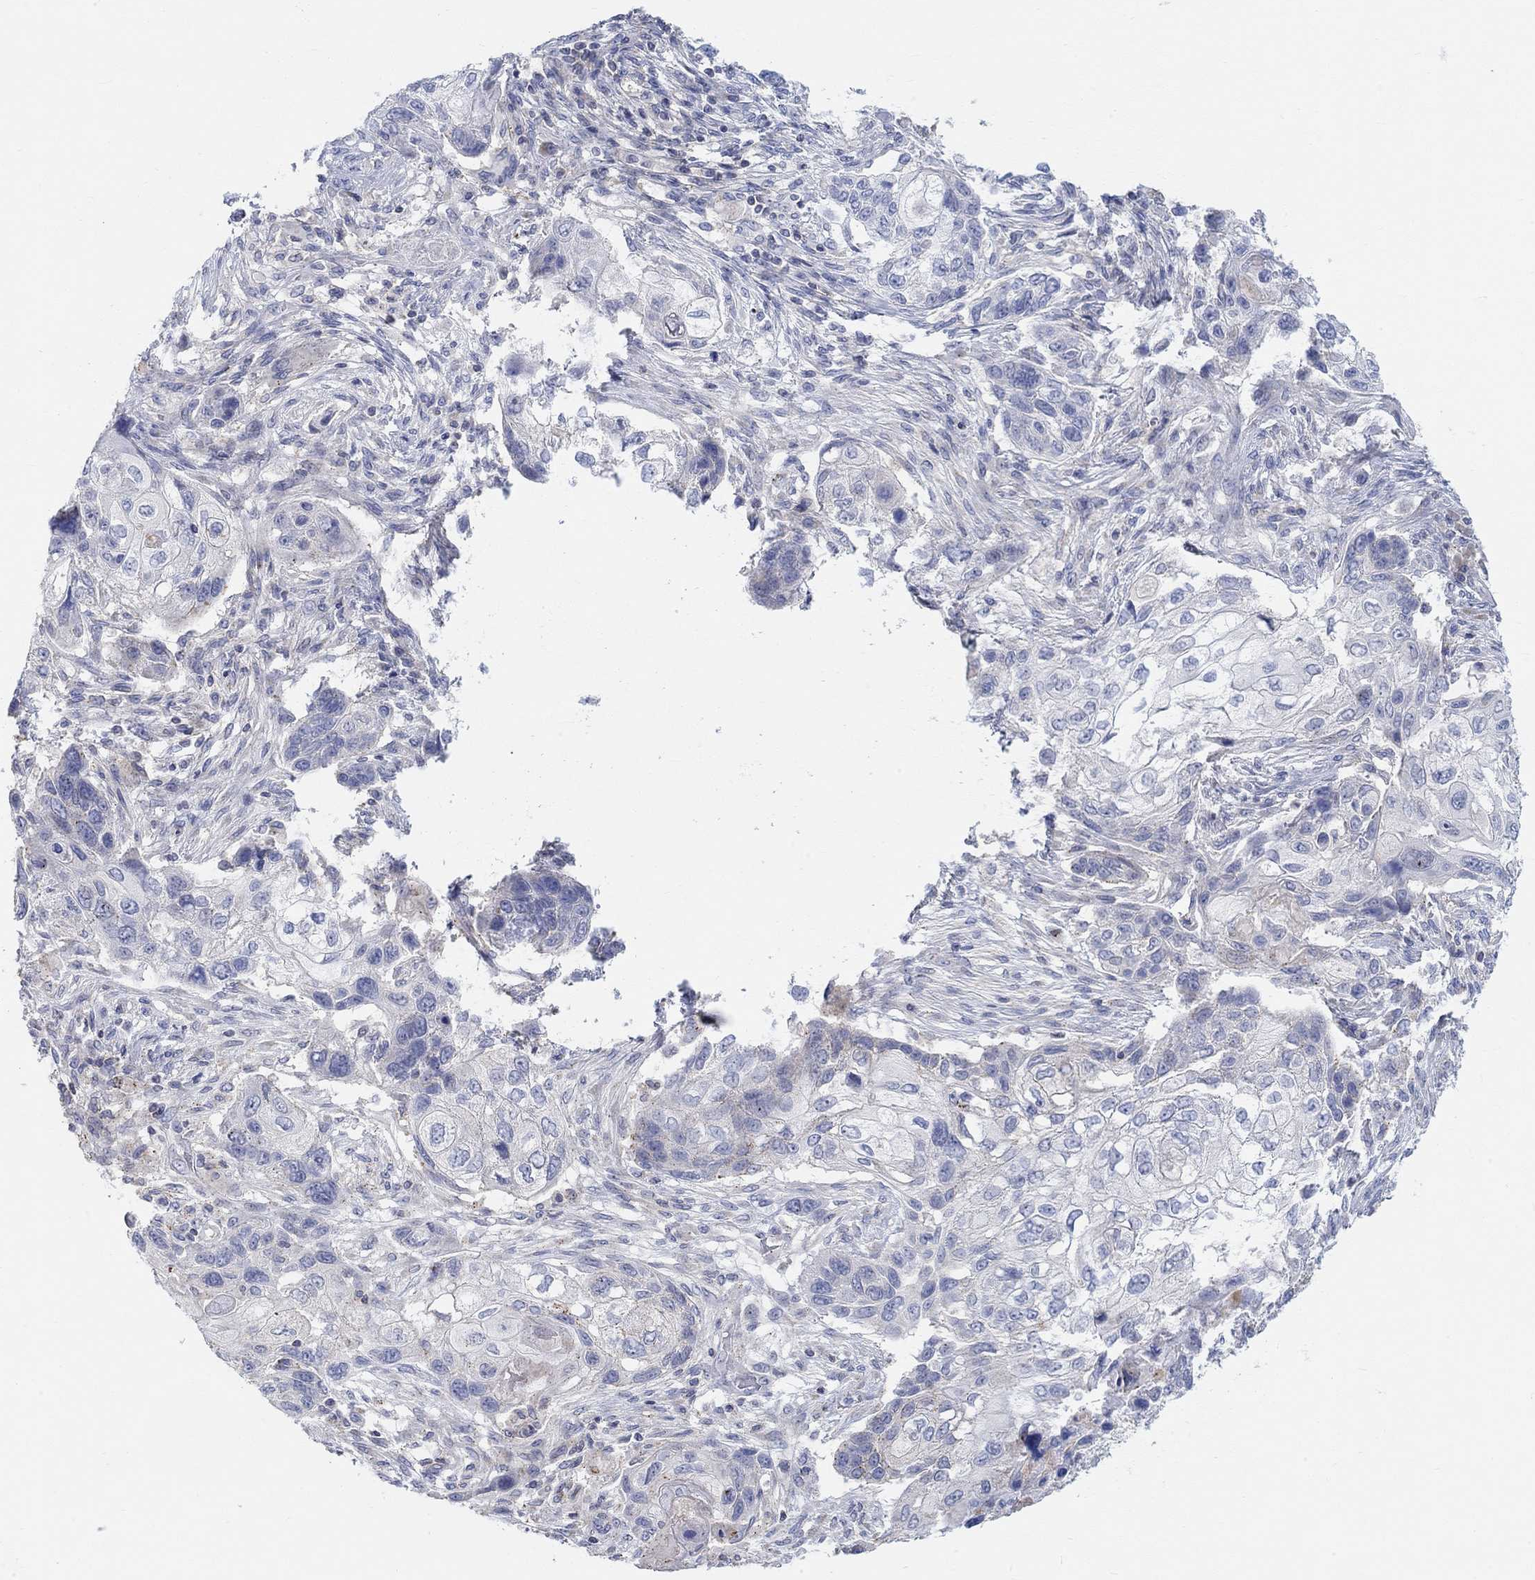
{"staining": {"intensity": "negative", "quantity": "none", "location": "none"}, "tissue": "lung cancer", "cell_type": "Tumor cells", "image_type": "cancer", "snomed": [{"axis": "morphology", "description": "Normal tissue, NOS"}, {"axis": "morphology", "description": "Squamous cell carcinoma, NOS"}, {"axis": "topography", "description": "Bronchus"}, {"axis": "topography", "description": "Lung"}], "caption": "Lung cancer (squamous cell carcinoma) stained for a protein using immunohistochemistry (IHC) exhibits no expression tumor cells.", "gene": "NAV3", "patient": {"sex": "male", "age": 69}}